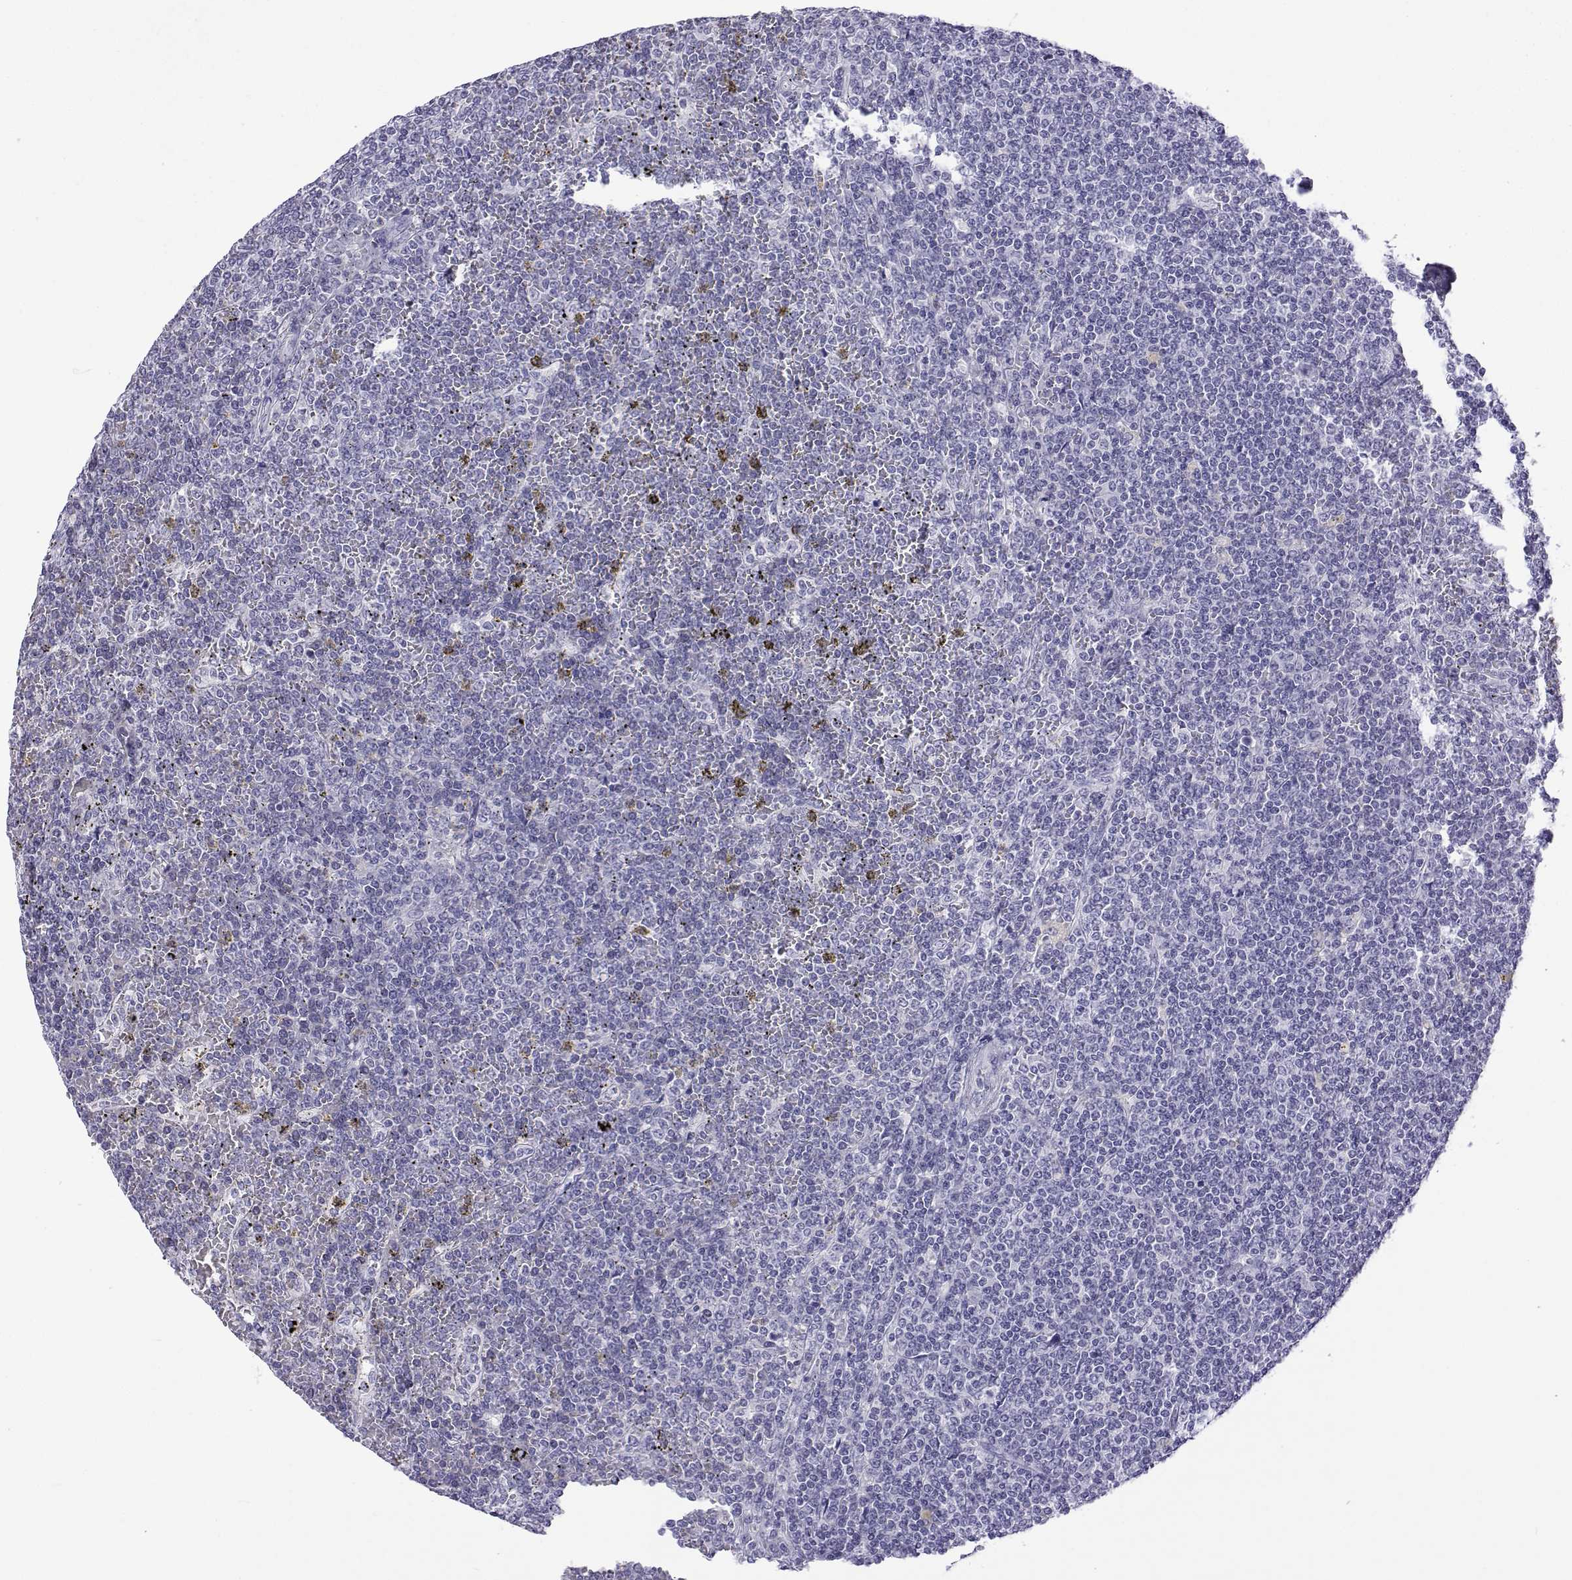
{"staining": {"intensity": "negative", "quantity": "none", "location": "none"}, "tissue": "lymphoma", "cell_type": "Tumor cells", "image_type": "cancer", "snomed": [{"axis": "morphology", "description": "Malignant lymphoma, non-Hodgkin's type, Low grade"}, {"axis": "topography", "description": "Spleen"}], "caption": "A high-resolution image shows immunohistochemistry staining of lymphoma, which reveals no significant expression in tumor cells.", "gene": "ACTL7A", "patient": {"sex": "female", "age": 19}}